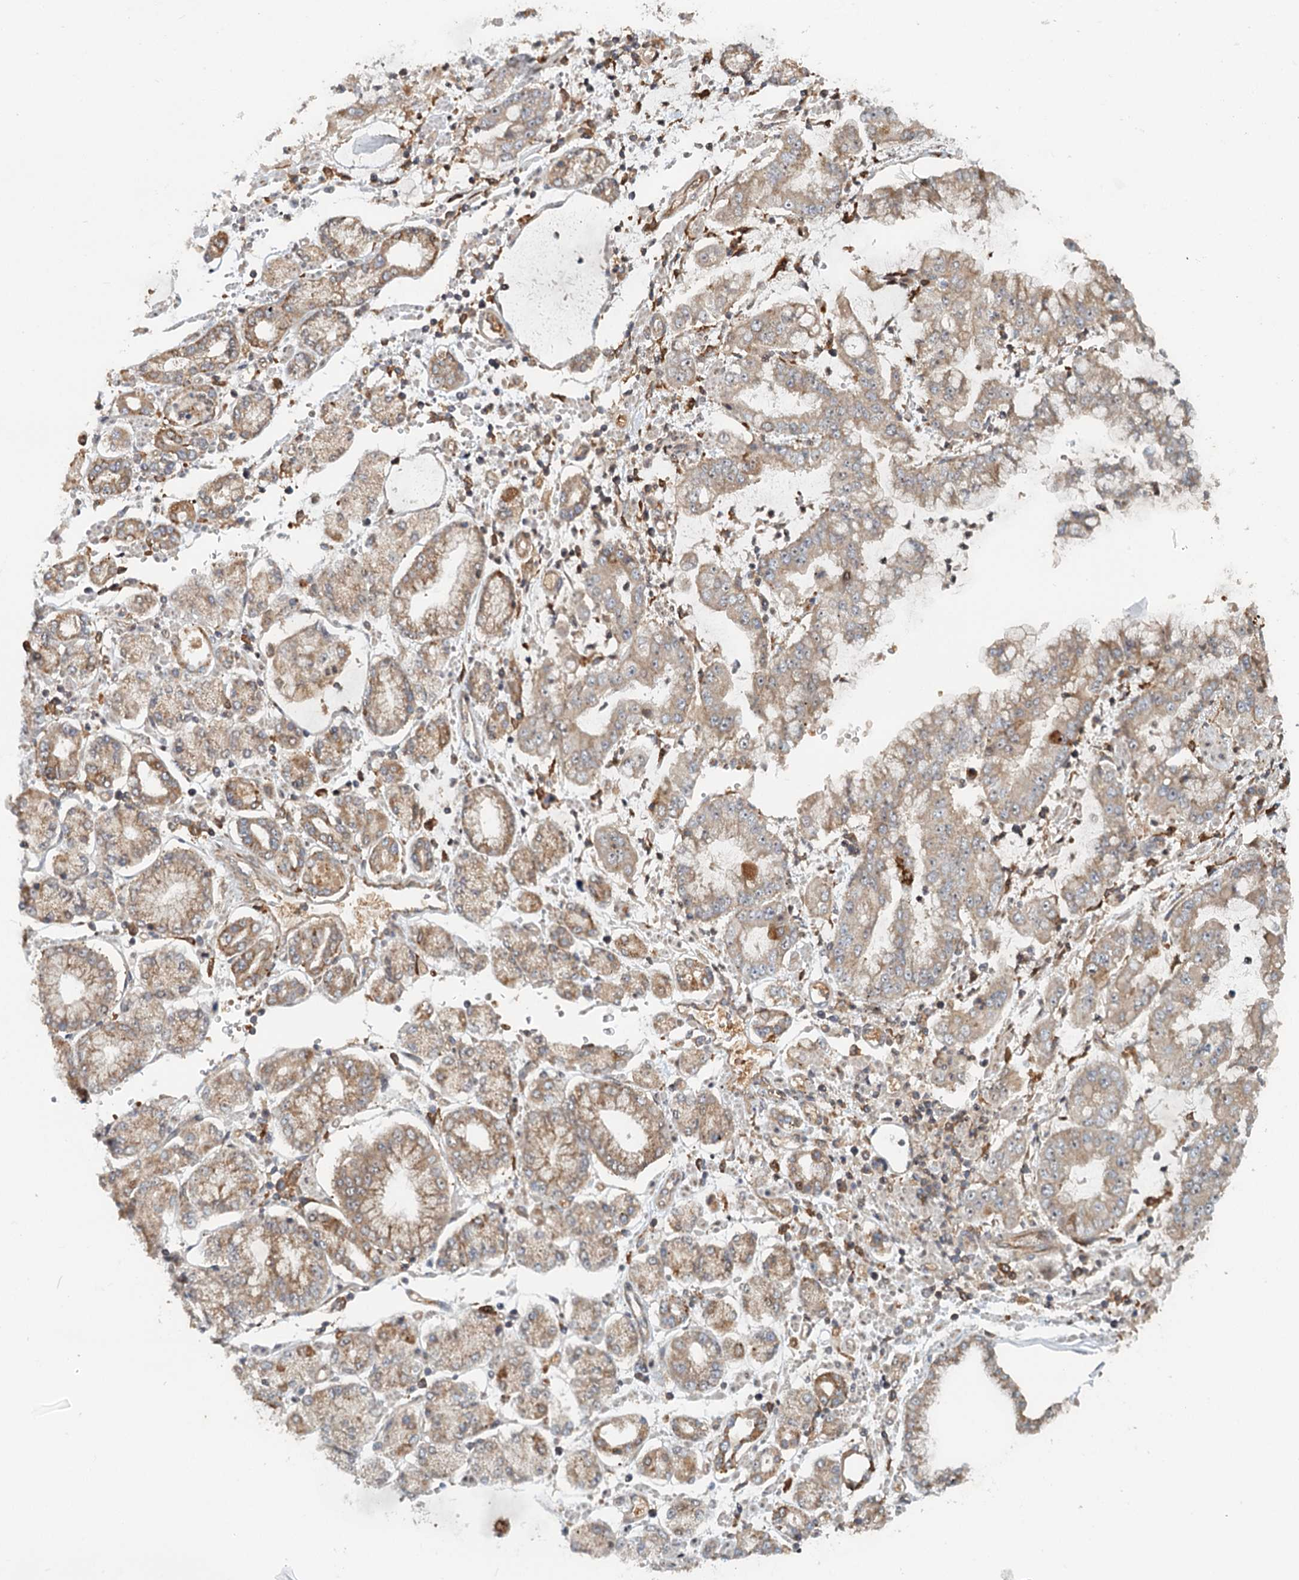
{"staining": {"intensity": "moderate", "quantity": ">75%", "location": "cytoplasmic/membranous"}, "tissue": "stomach cancer", "cell_type": "Tumor cells", "image_type": "cancer", "snomed": [{"axis": "morphology", "description": "Adenocarcinoma, NOS"}, {"axis": "topography", "description": "Stomach"}], "caption": "This photomicrograph demonstrates immunohistochemistry staining of adenocarcinoma (stomach), with medium moderate cytoplasmic/membranous staining in approximately >75% of tumor cells.", "gene": "RNF111", "patient": {"sex": "male", "age": 76}}